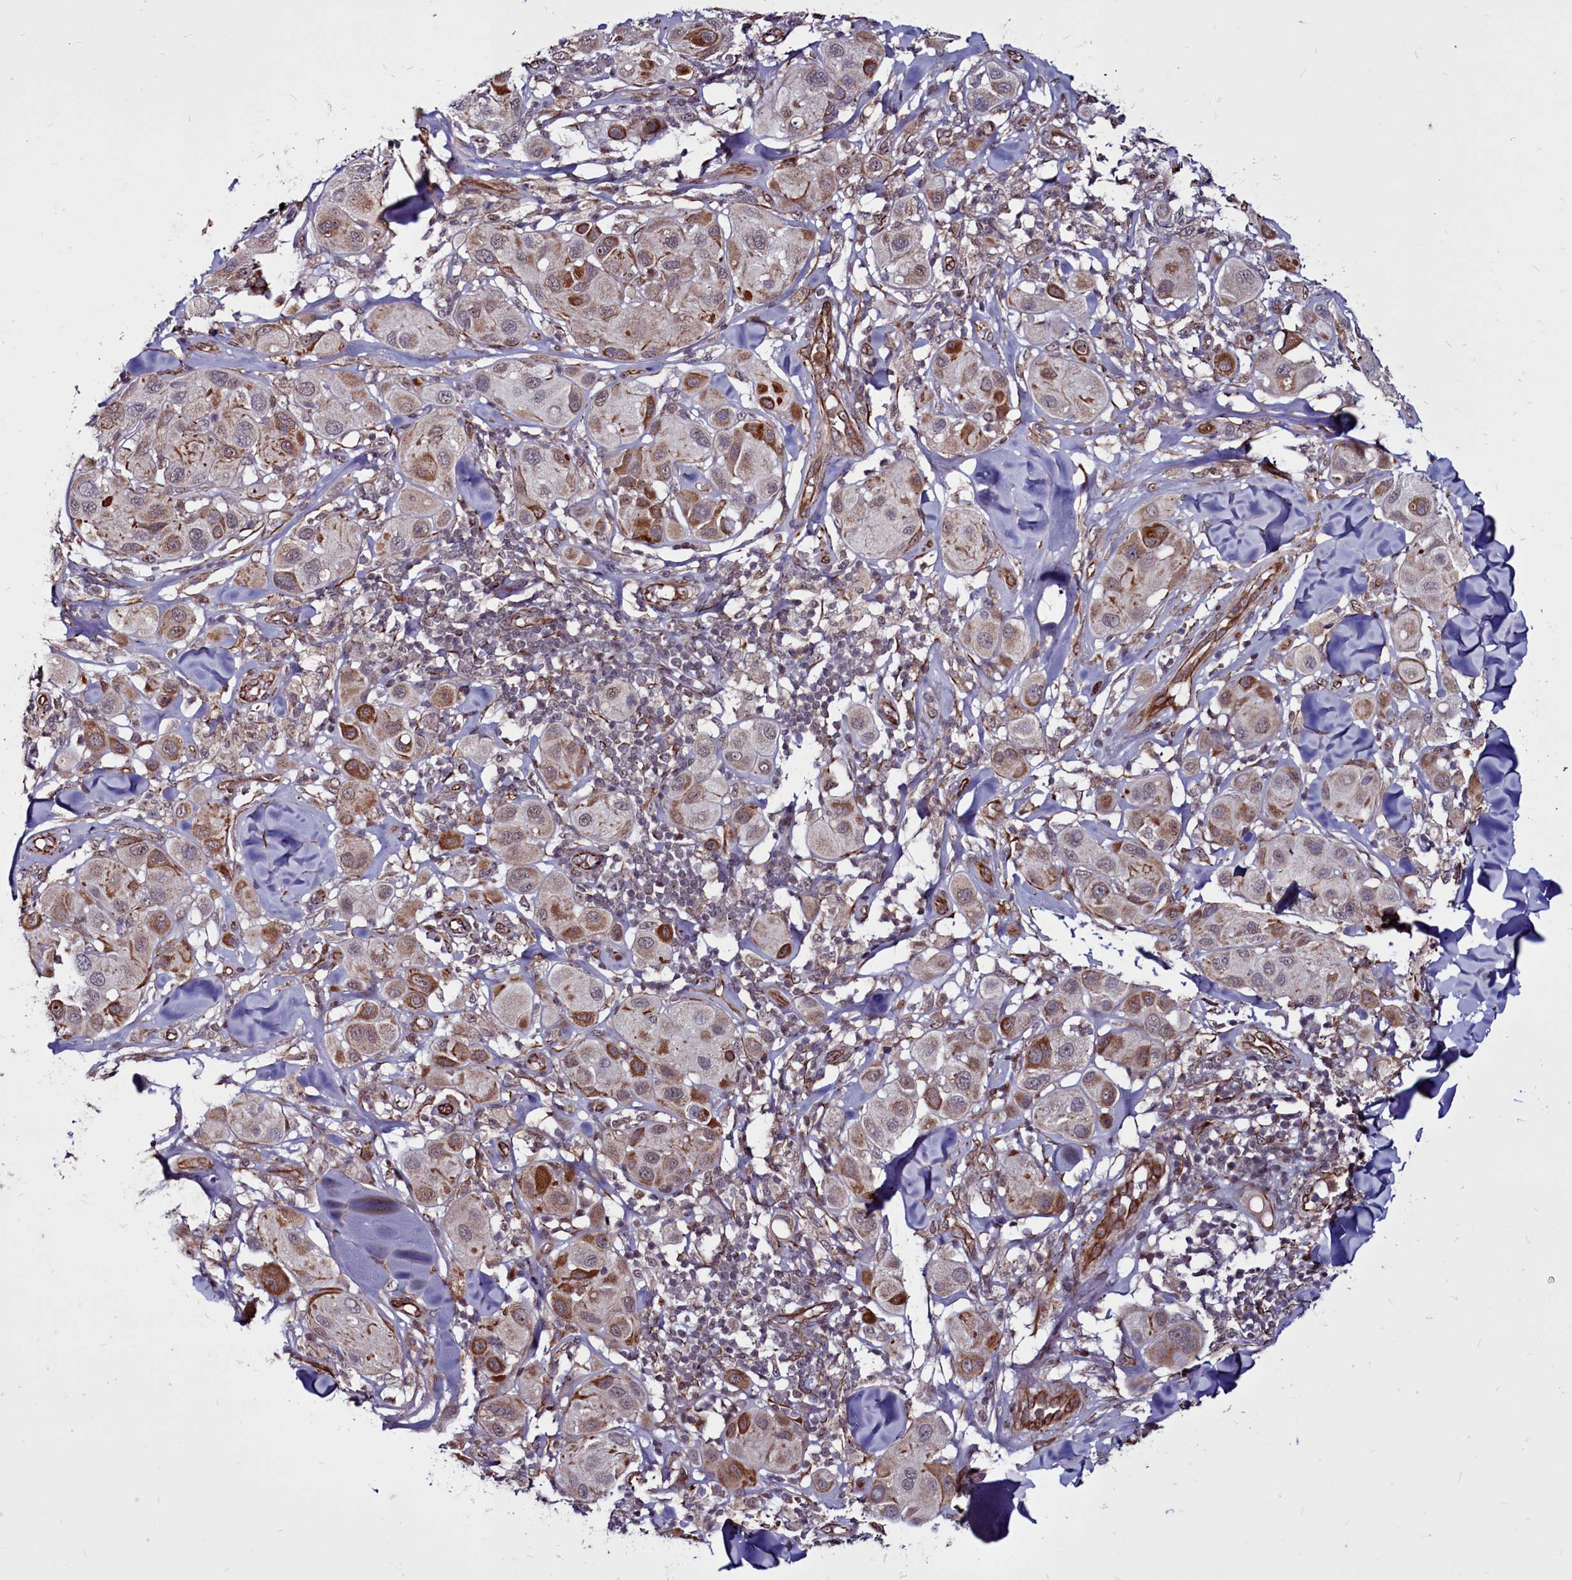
{"staining": {"intensity": "strong", "quantity": "<25%", "location": "cytoplasmic/membranous"}, "tissue": "melanoma", "cell_type": "Tumor cells", "image_type": "cancer", "snomed": [{"axis": "morphology", "description": "Malignant melanoma, Metastatic site"}, {"axis": "topography", "description": "Skin"}], "caption": "Human malignant melanoma (metastatic site) stained with a protein marker shows strong staining in tumor cells.", "gene": "CLK3", "patient": {"sex": "male", "age": 41}}